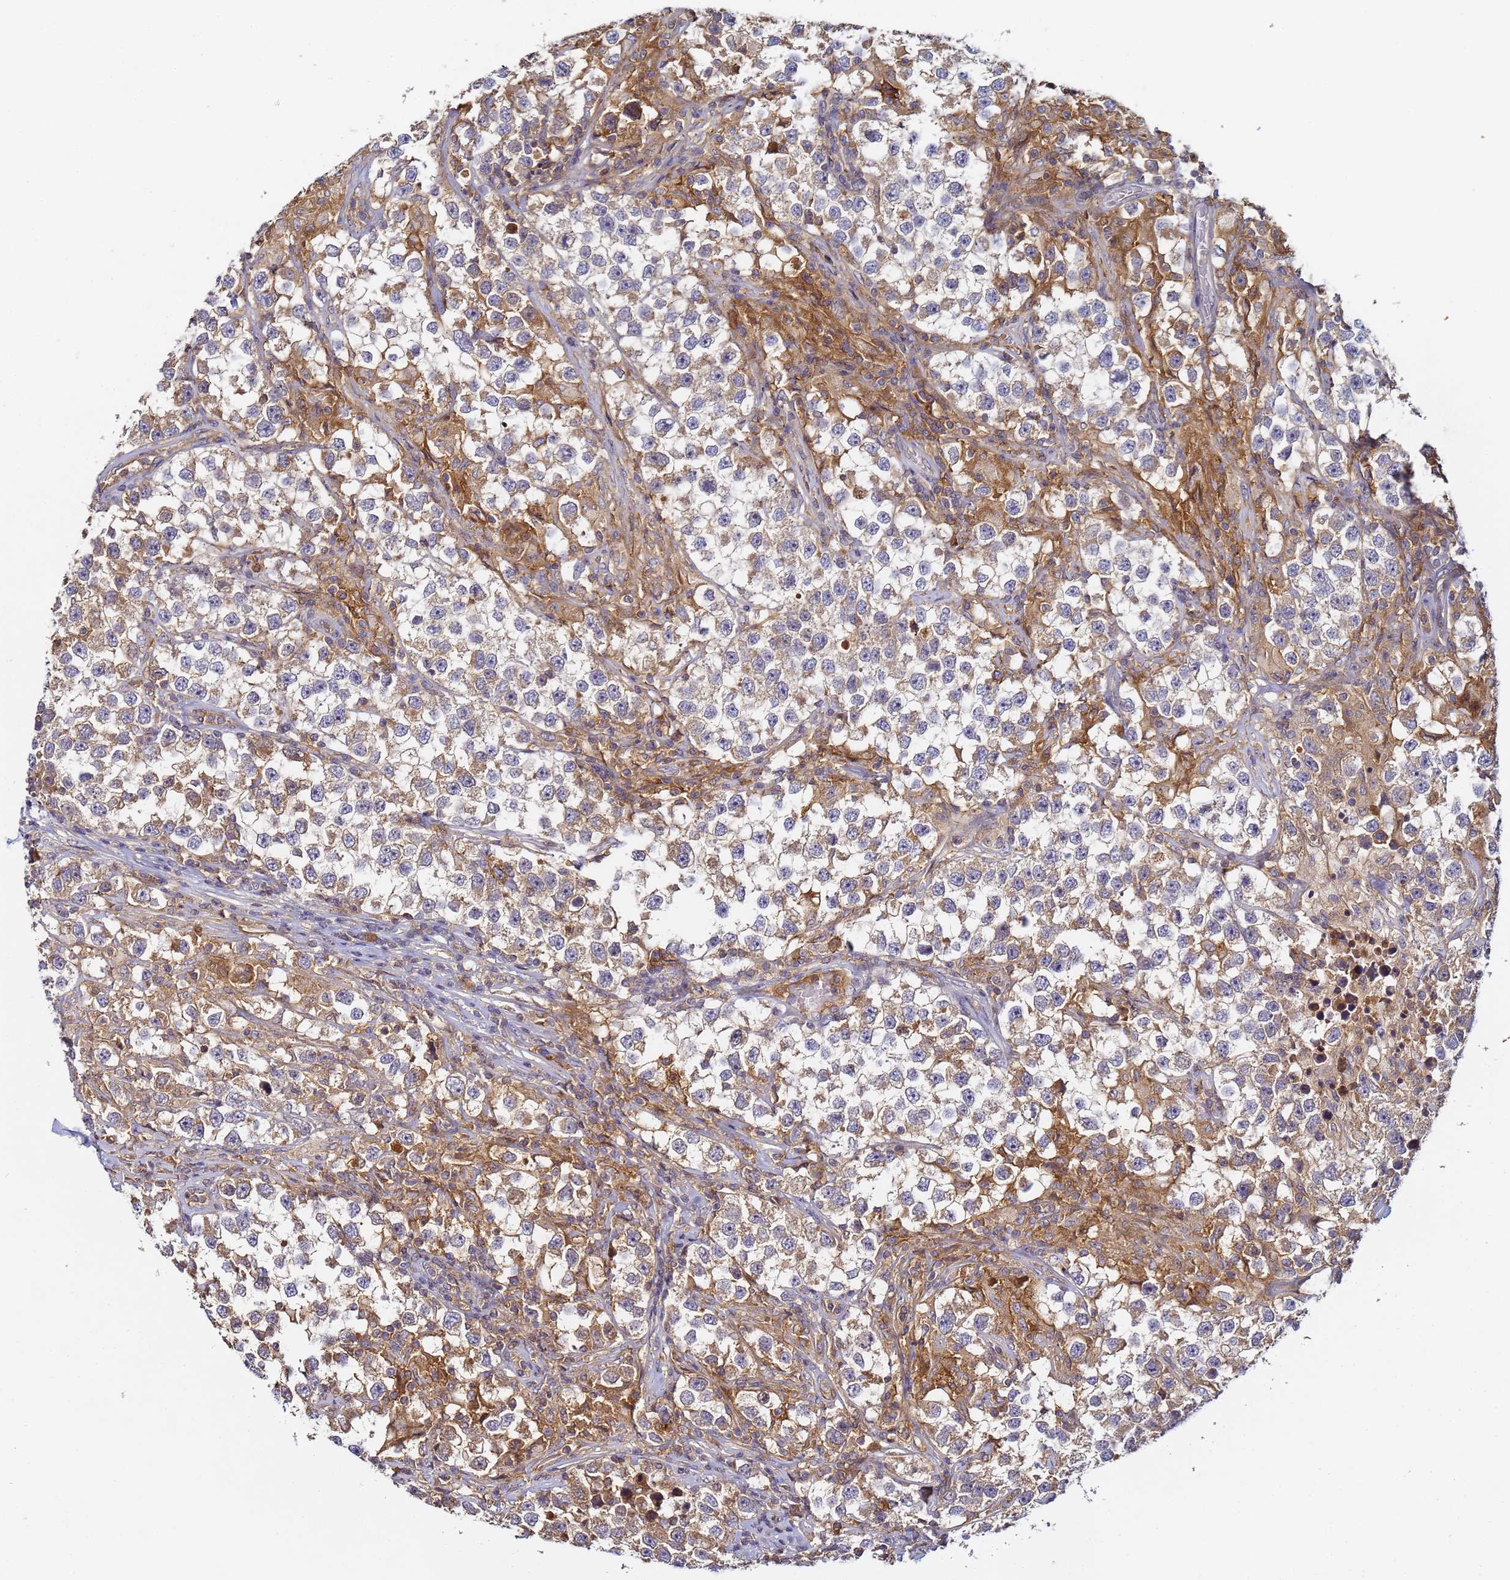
{"staining": {"intensity": "weak", "quantity": "25%-75%", "location": "cytoplasmic/membranous"}, "tissue": "testis cancer", "cell_type": "Tumor cells", "image_type": "cancer", "snomed": [{"axis": "morphology", "description": "Seminoma, NOS"}, {"axis": "topography", "description": "Testis"}], "caption": "The image exhibits immunohistochemical staining of testis cancer (seminoma). There is weak cytoplasmic/membranous positivity is identified in about 25%-75% of tumor cells. Immunohistochemistry (ihc) stains the protein of interest in brown and the nuclei are stained blue.", "gene": "LRRC69", "patient": {"sex": "male", "age": 46}}